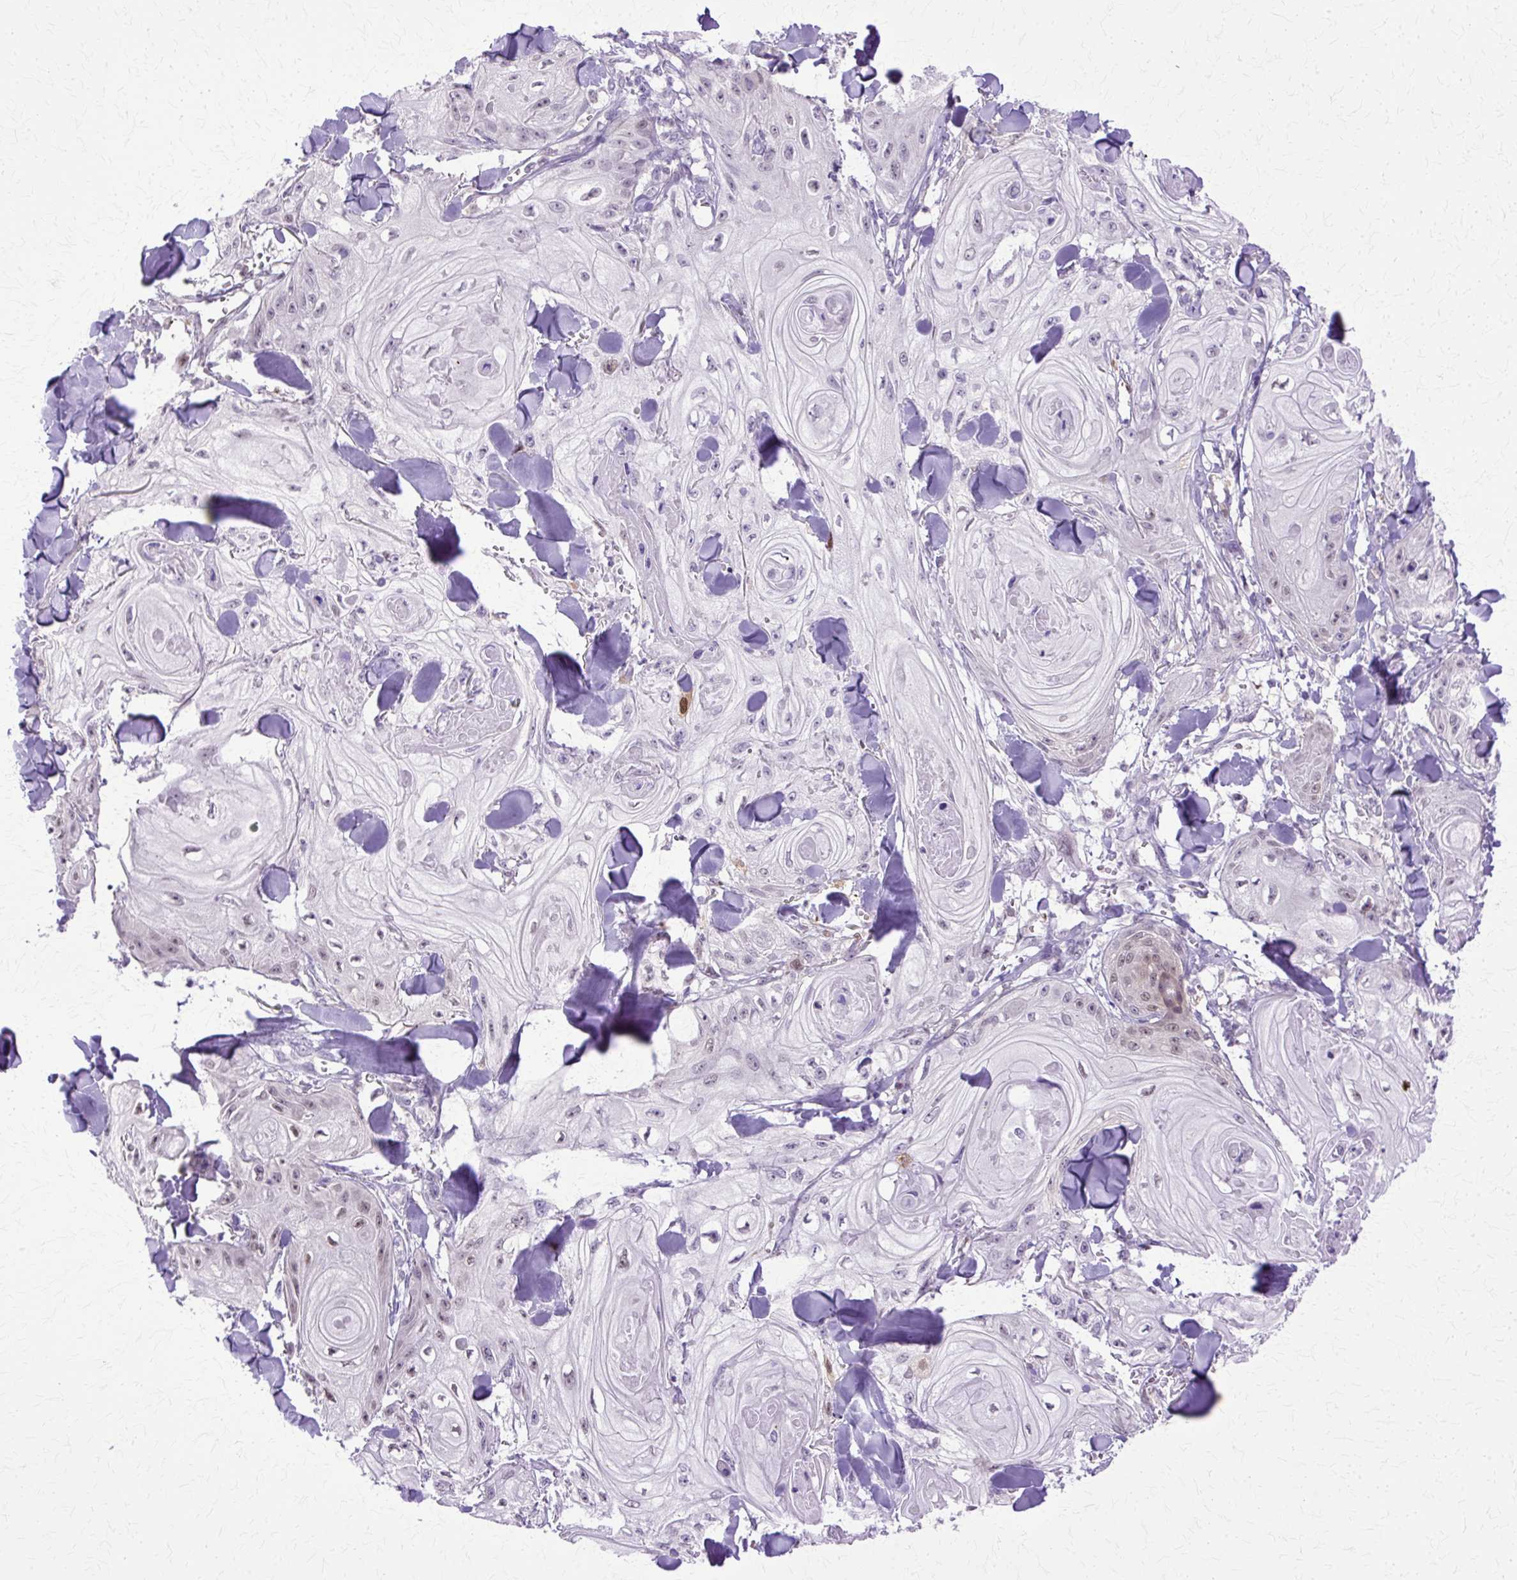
{"staining": {"intensity": "weak", "quantity": "25%-75%", "location": "nuclear"}, "tissue": "skin cancer", "cell_type": "Tumor cells", "image_type": "cancer", "snomed": [{"axis": "morphology", "description": "Squamous cell carcinoma, NOS"}, {"axis": "topography", "description": "Skin"}], "caption": "IHC staining of squamous cell carcinoma (skin), which reveals low levels of weak nuclear expression in about 25%-75% of tumor cells indicating weak nuclear protein positivity. The staining was performed using DAB (3,3'-diaminobenzidine) (brown) for protein detection and nuclei were counterstained in hematoxylin (blue).", "gene": "HSPA8", "patient": {"sex": "male", "age": 74}}